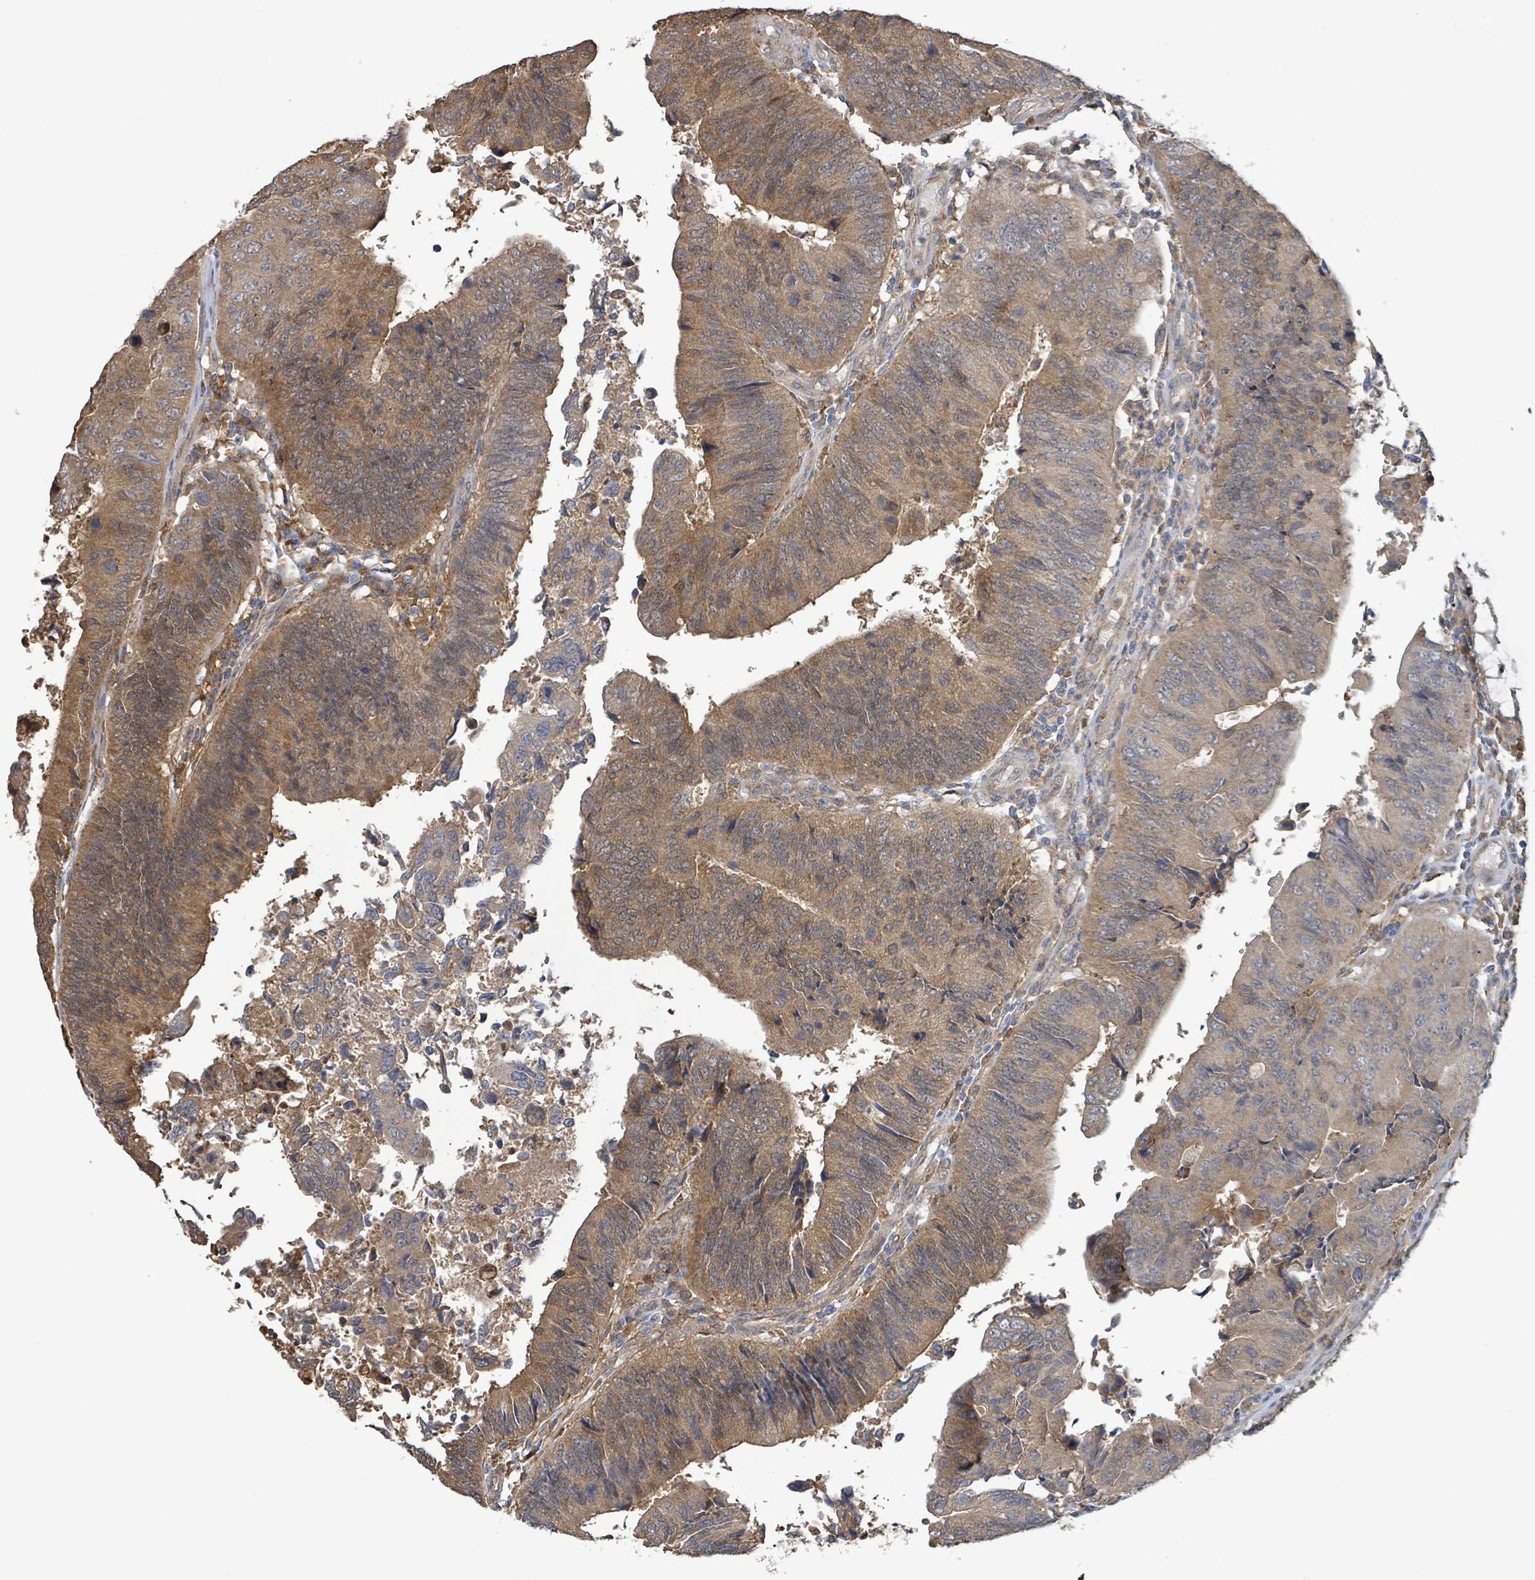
{"staining": {"intensity": "moderate", "quantity": ">75%", "location": "cytoplasmic/membranous"}, "tissue": "colorectal cancer", "cell_type": "Tumor cells", "image_type": "cancer", "snomed": [{"axis": "morphology", "description": "Adenocarcinoma, NOS"}, {"axis": "topography", "description": "Colon"}], "caption": "Protein expression analysis of colorectal cancer (adenocarcinoma) demonstrates moderate cytoplasmic/membranous positivity in approximately >75% of tumor cells.", "gene": "ARPIN", "patient": {"sex": "female", "age": 67}}